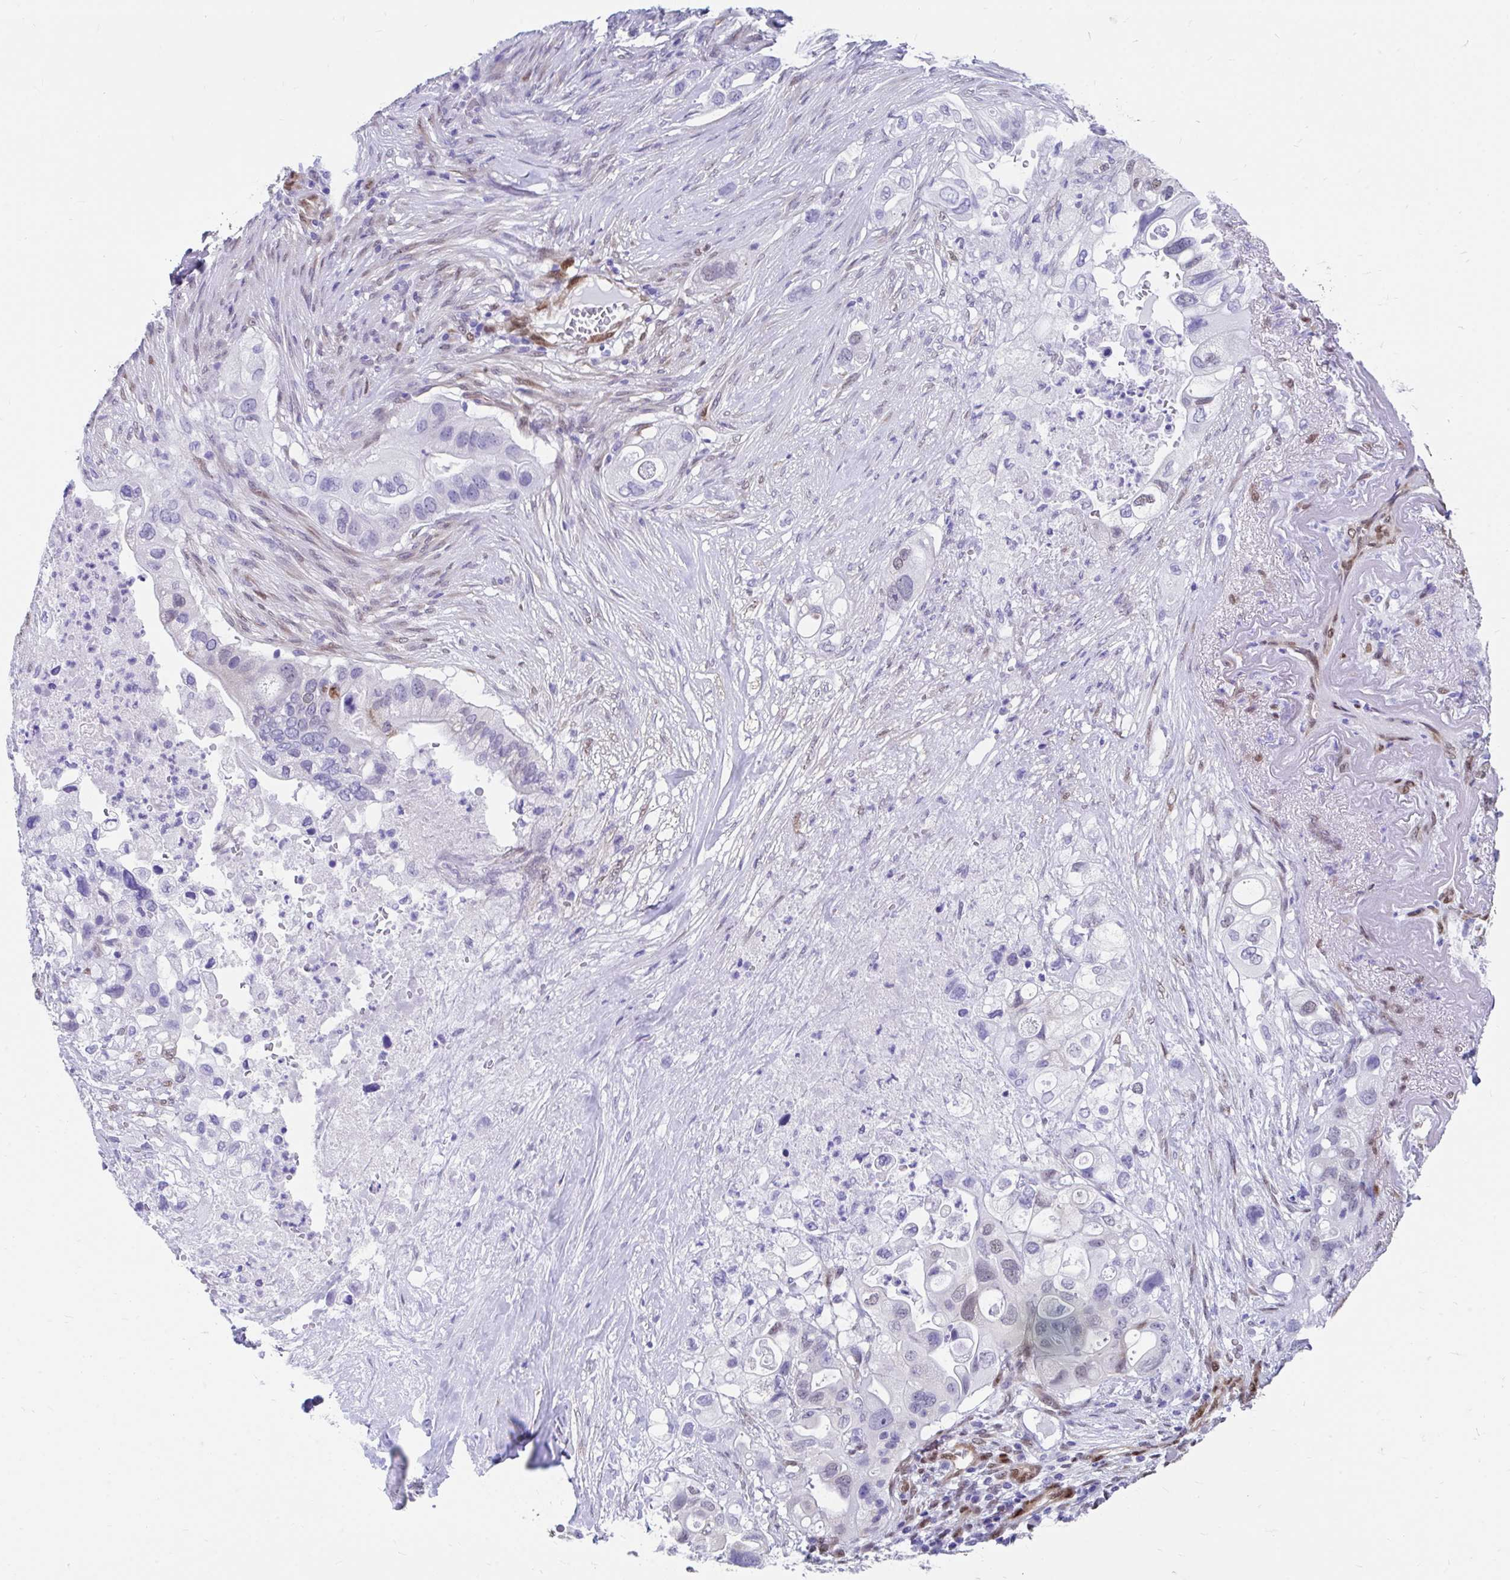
{"staining": {"intensity": "negative", "quantity": "none", "location": "none"}, "tissue": "pancreatic cancer", "cell_type": "Tumor cells", "image_type": "cancer", "snomed": [{"axis": "morphology", "description": "Adenocarcinoma, NOS"}, {"axis": "topography", "description": "Pancreas"}], "caption": "This histopathology image is of pancreatic adenocarcinoma stained with immunohistochemistry (IHC) to label a protein in brown with the nuclei are counter-stained blue. There is no expression in tumor cells.", "gene": "RBPMS", "patient": {"sex": "female", "age": 72}}